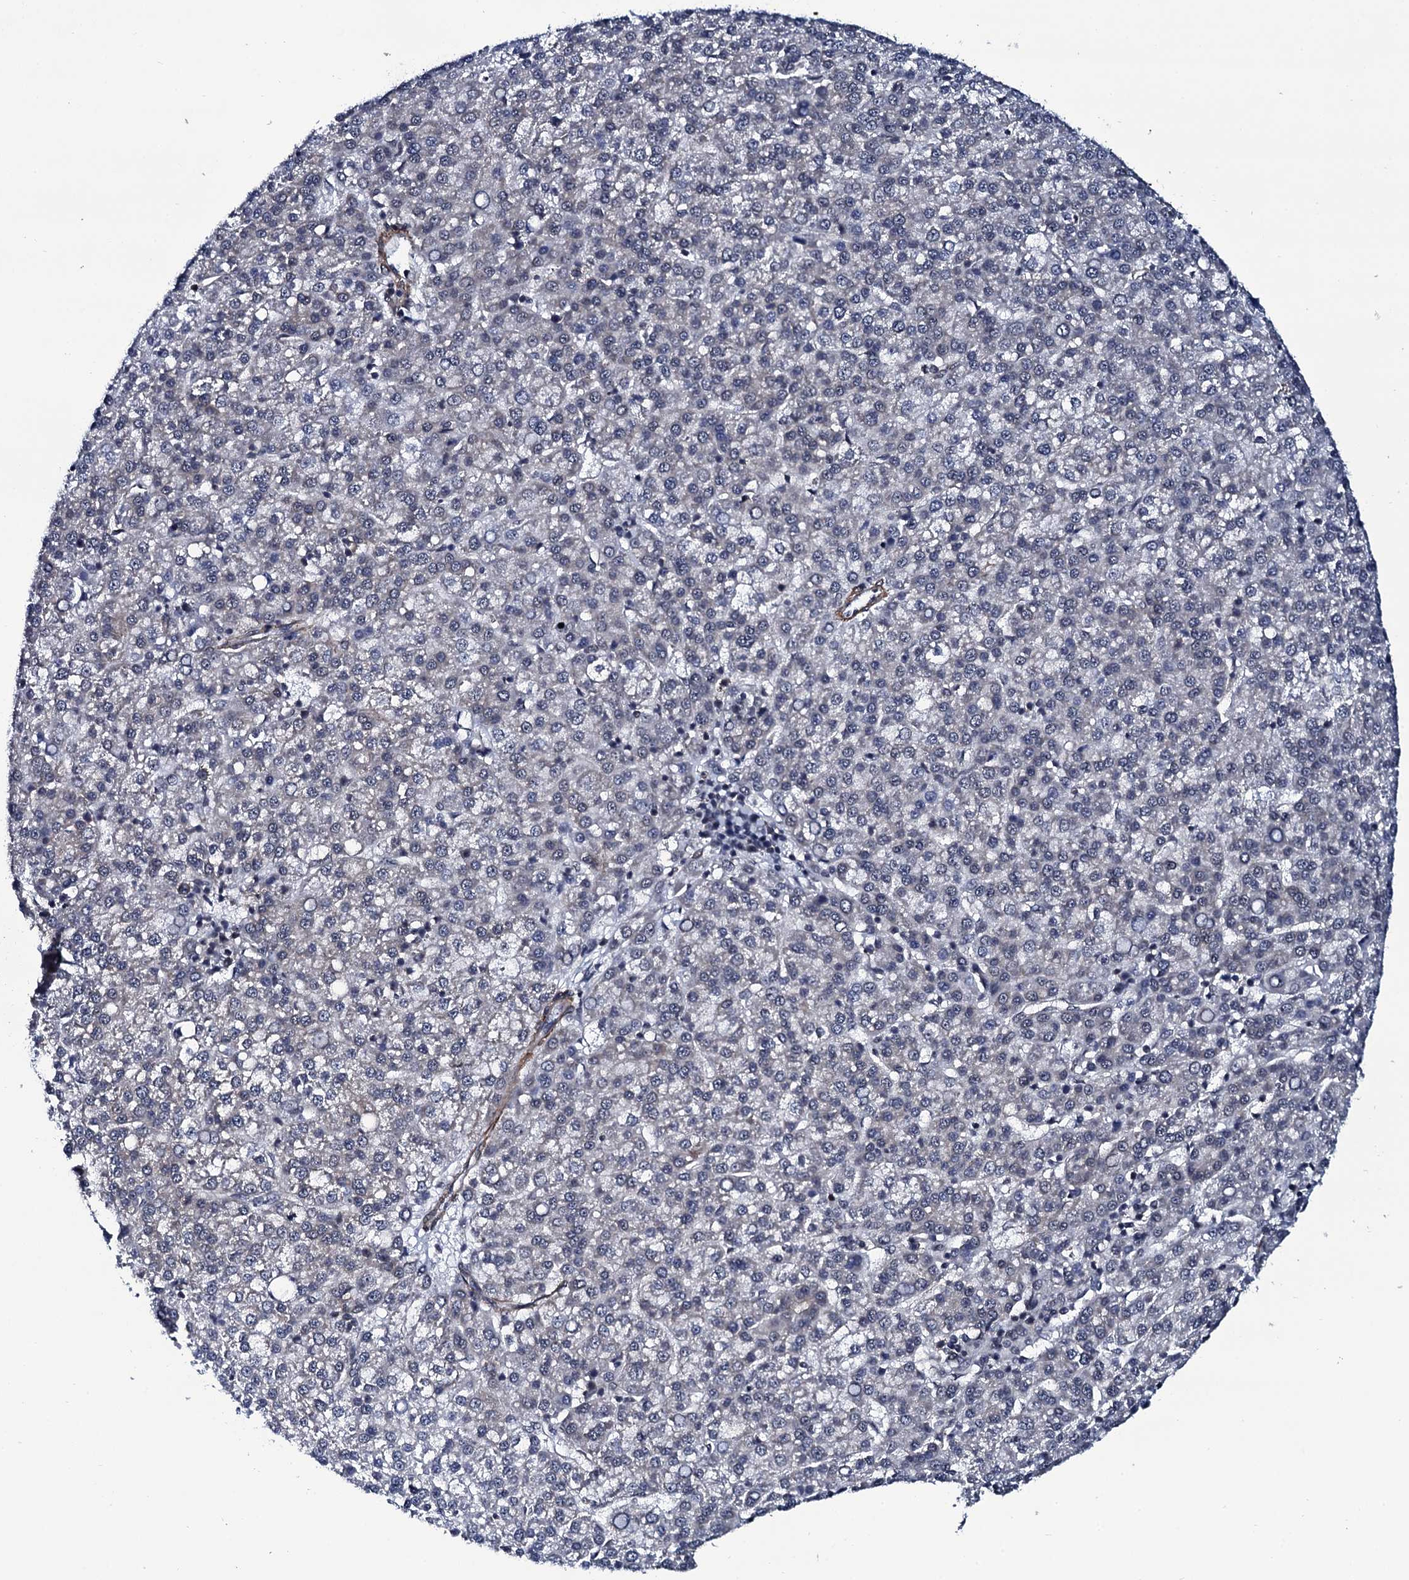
{"staining": {"intensity": "negative", "quantity": "none", "location": "none"}, "tissue": "liver cancer", "cell_type": "Tumor cells", "image_type": "cancer", "snomed": [{"axis": "morphology", "description": "Carcinoma, Hepatocellular, NOS"}, {"axis": "topography", "description": "Liver"}], "caption": "A histopathology image of liver cancer stained for a protein reveals no brown staining in tumor cells.", "gene": "CWC15", "patient": {"sex": "female", "age": 58}}